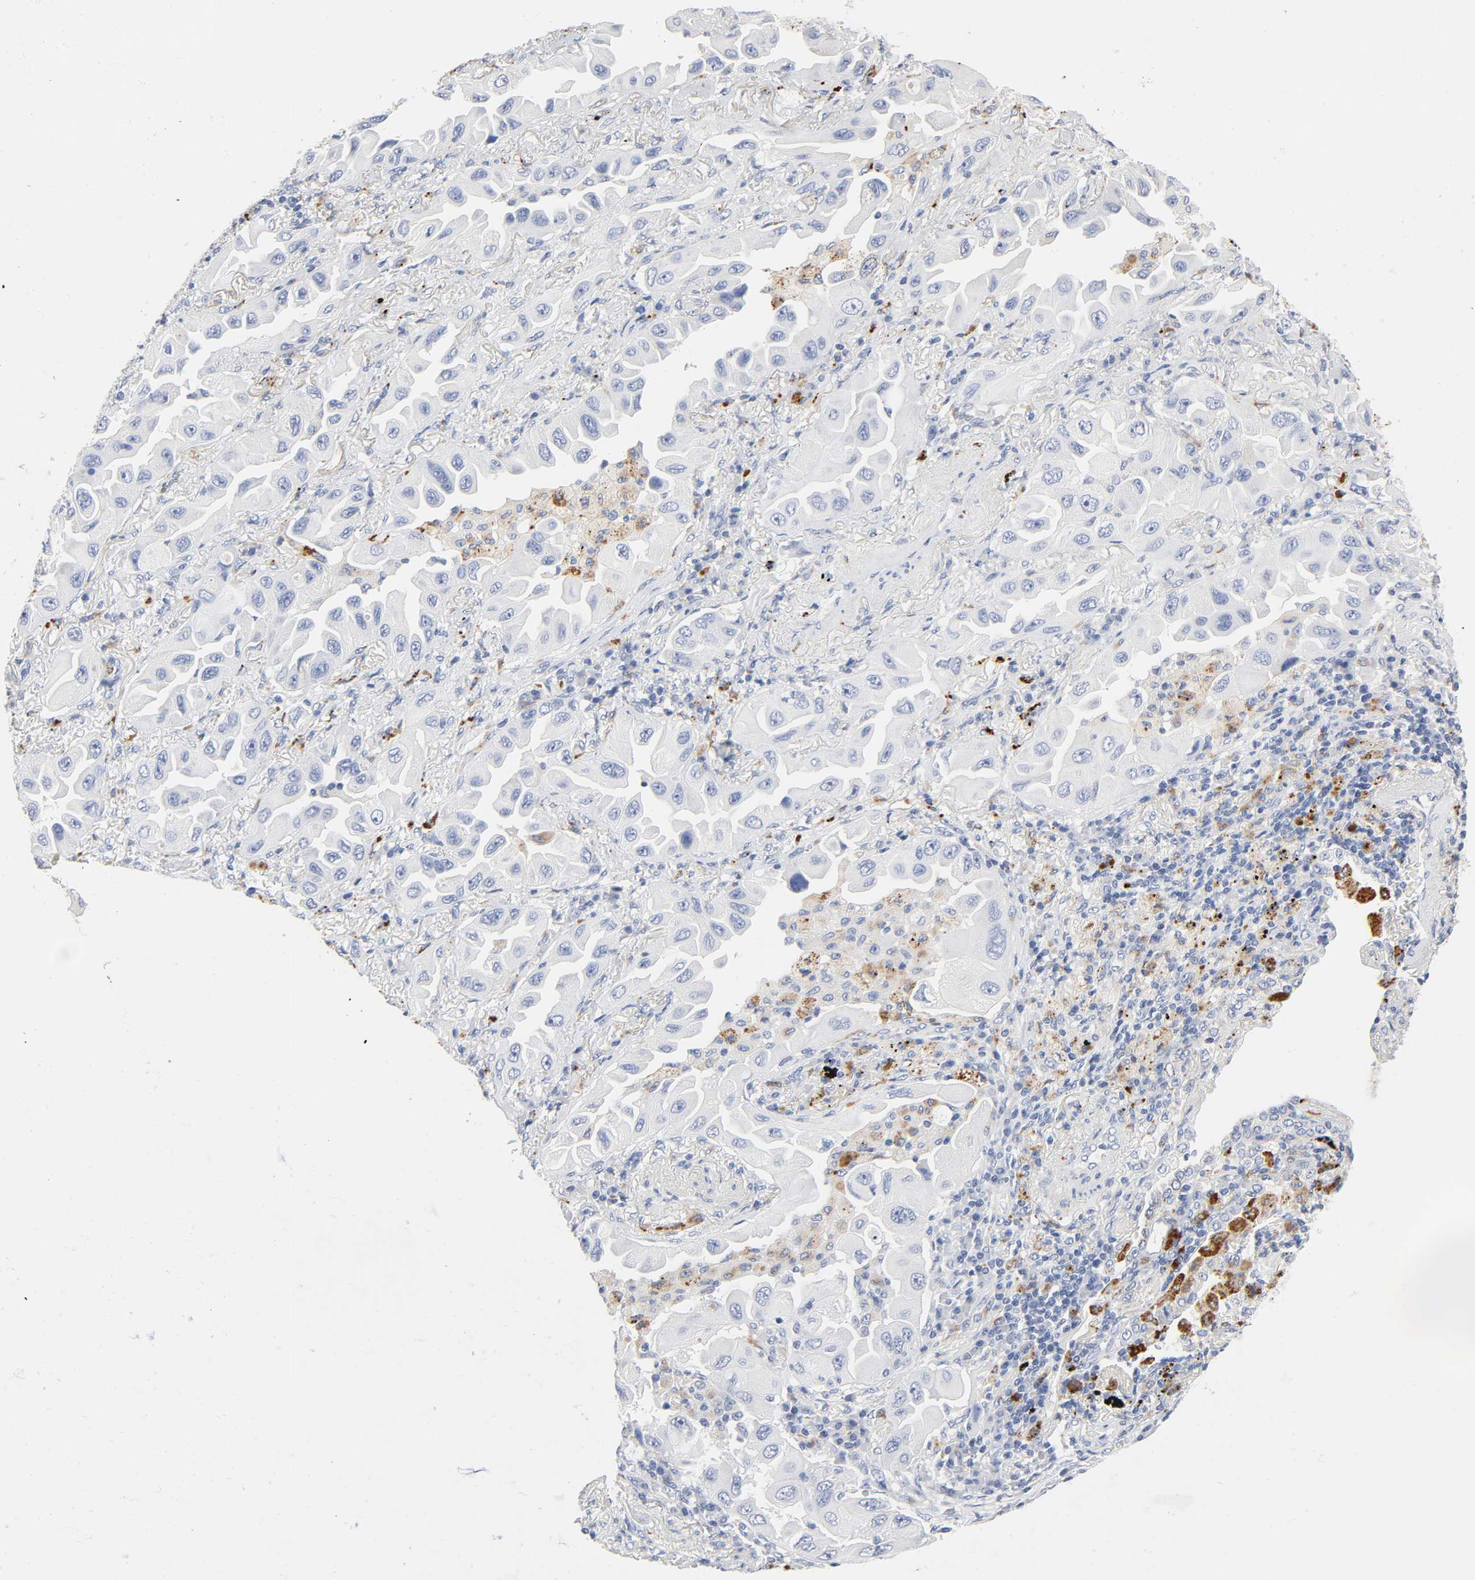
{"staining": {"intensity": "negative", "quantity": "none", "location": "none"}, "tissue": "lung cancer", "cell_type": "Tumor cells", "image_type": "cancer", "snomed": [{"axis": "morphology", "description": "Adenocarcinoma, NOS"}, {"axis": "topography", "description": "Lung"}], "caption": "Lung cancer (adenocarcinoma) was stained to show a protein in brown. There is no significant positivity in tumor cells.", "gene": "PLP1", "patient": {"sex": "female", "age": 65}}